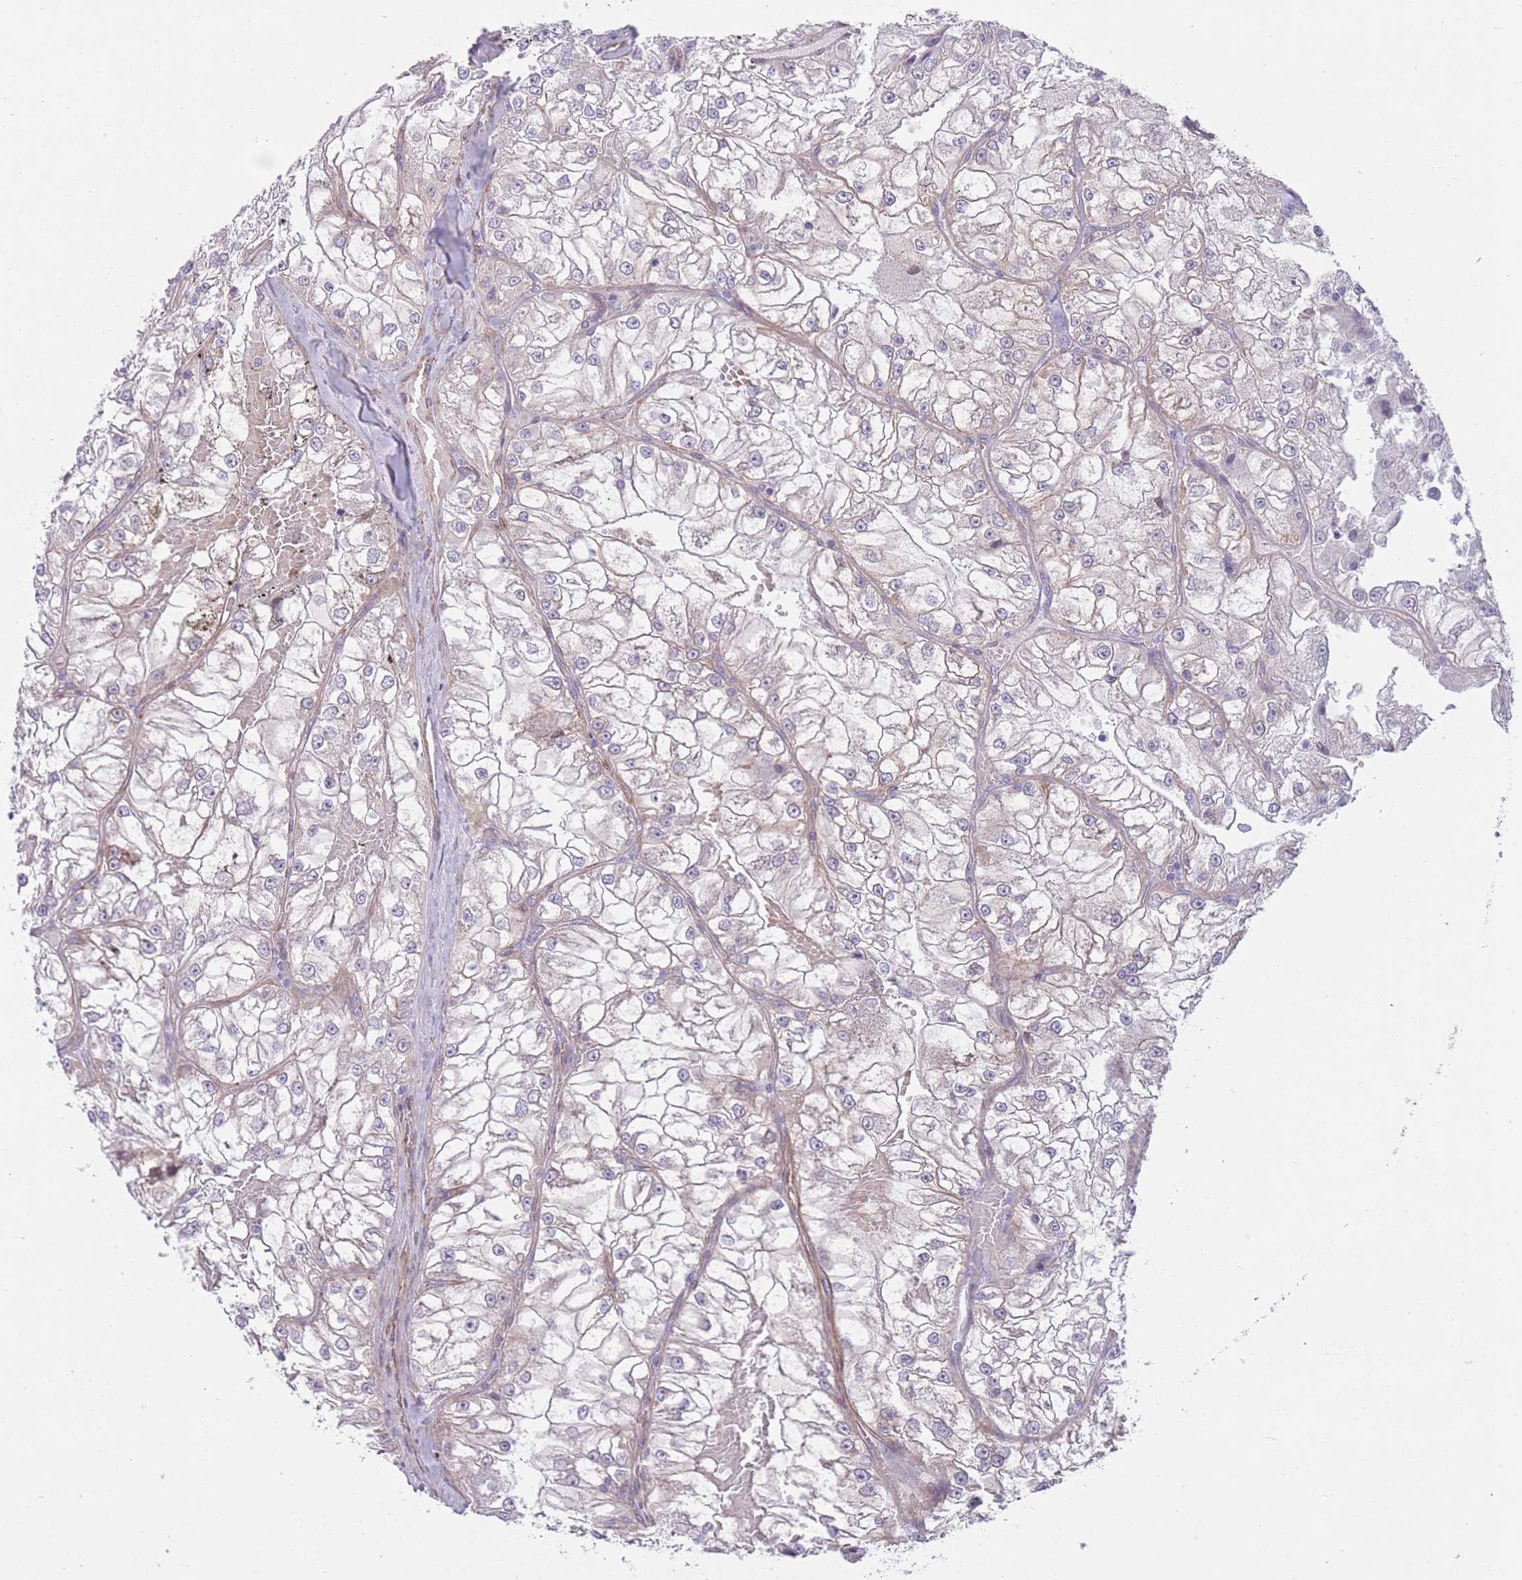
{"staining": {"intensity": "negative", "quantity": "none", "location": "none"}, "tissue": "renal cancer", "cell_type": "Tumor cells", "image_type": "cancer", "snomed": [{"axis": "morphology", "description": "Adenocarcinoma, NOS"}, {"axis": "topography", "description": "Kidney"}], "caption": "Tumor cells show no significant expression in renal cancer (adenocarcinoma). (IHC, brightfield microscopy, high magnification).", "gene": "QTRT1", "patient": {"sex": "female", "age": 72}}